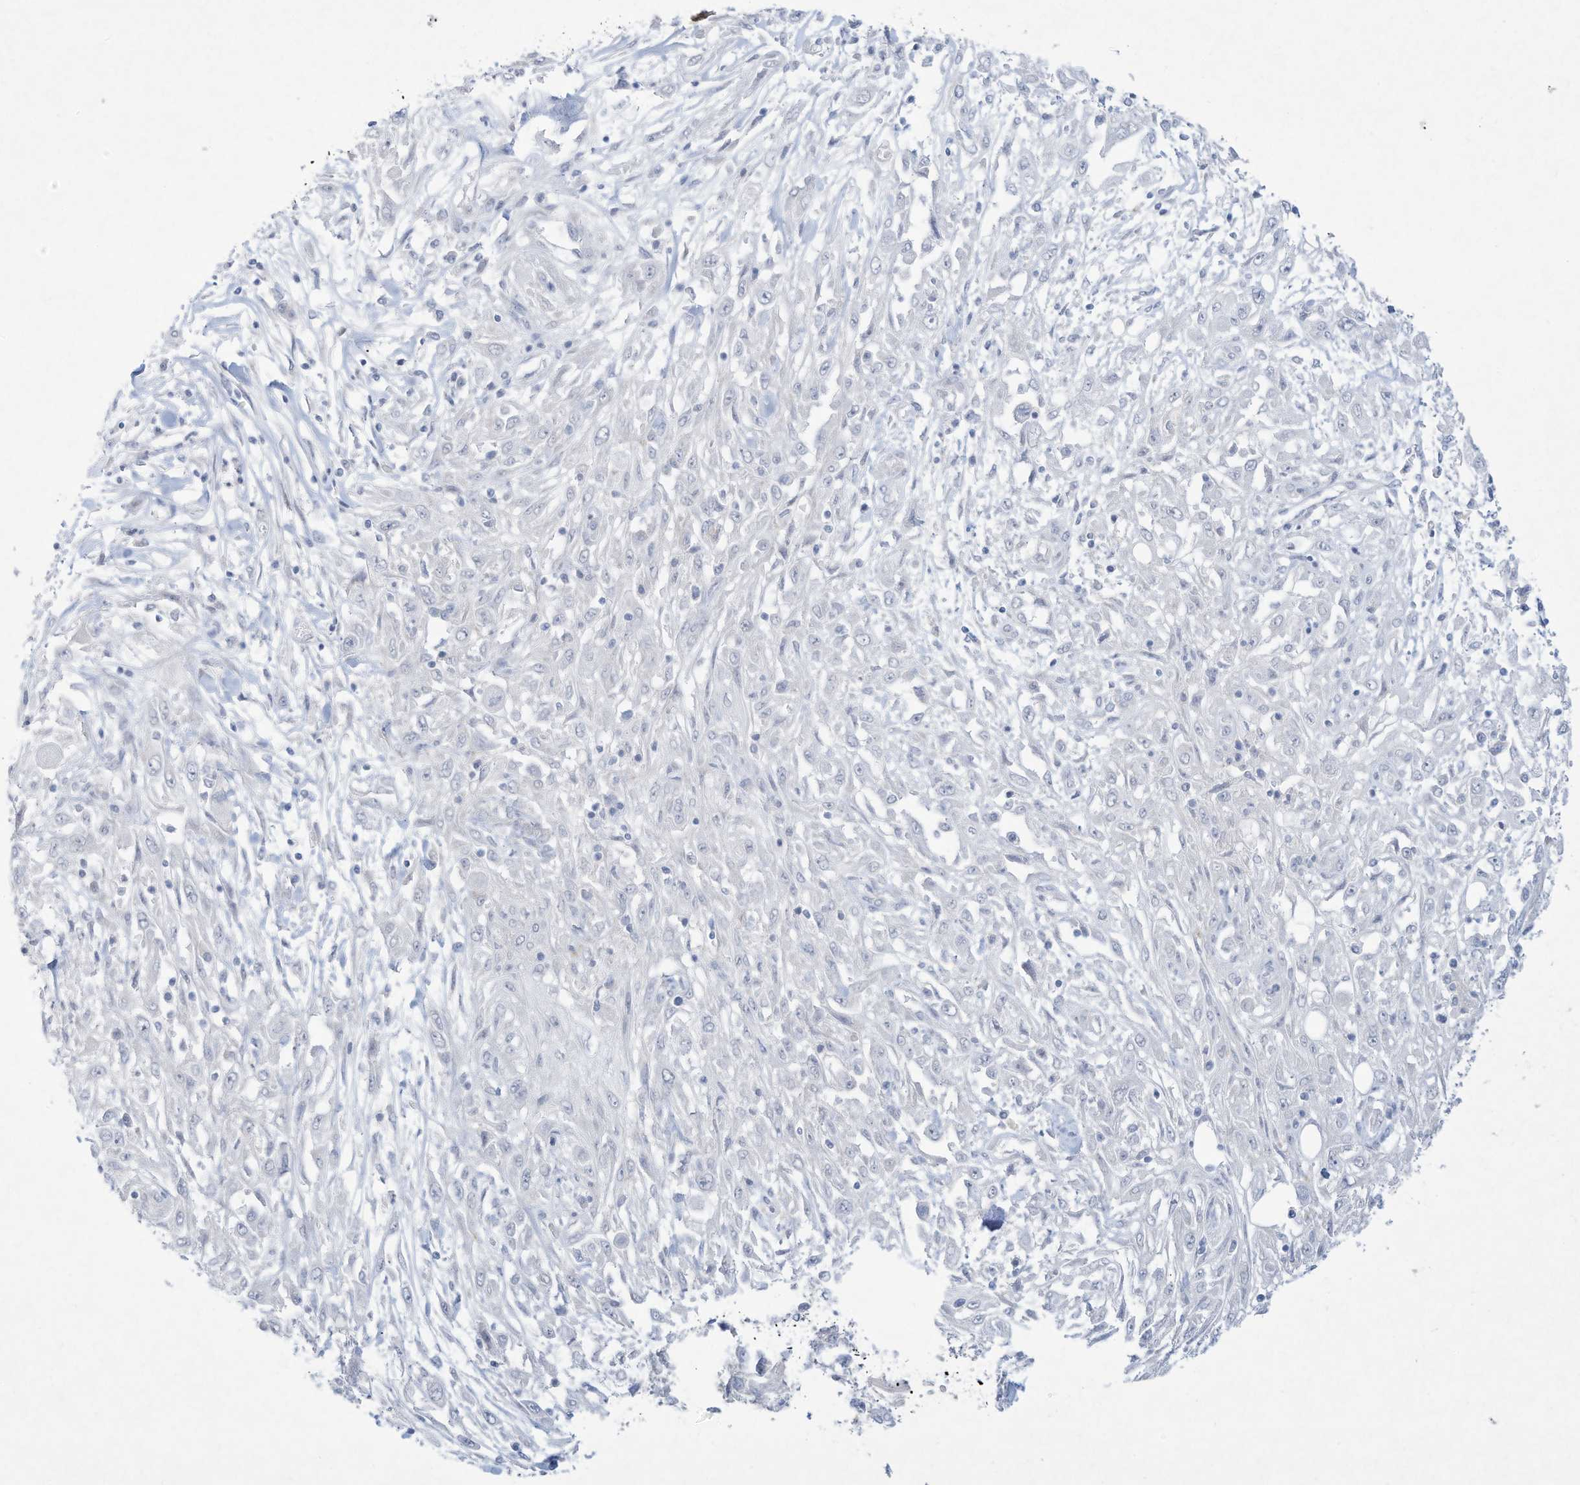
{"staining": {"intensity": "negative", "quantity": "none", "location": "none"}, "tissue": "skin cancer", "cell_type": "Tumor cells", "image_type": "cancer", "snomed": [{"axis": "morphology", "description": "Squamous cell carcinoma, NOS"}, {"axis": "morphology", "description": "Squamous cell carcinoma, metastatic, NOS"}, {"axis": "topography", "description": "Skin"}, {"axis": "topography", "description": "Lymph node"}], "caption": "Immunohistochemistry (IHC) histopathology image of neoplastic tissue: skin cancer (metastatic squamous cell carcinoma) stained with DAB (3,3'-diaminobenzidine) demonstrates no significant protein staining in tumor cells.", "gene": "PAX6", "patient": {"sex": "male", "age": 75}}